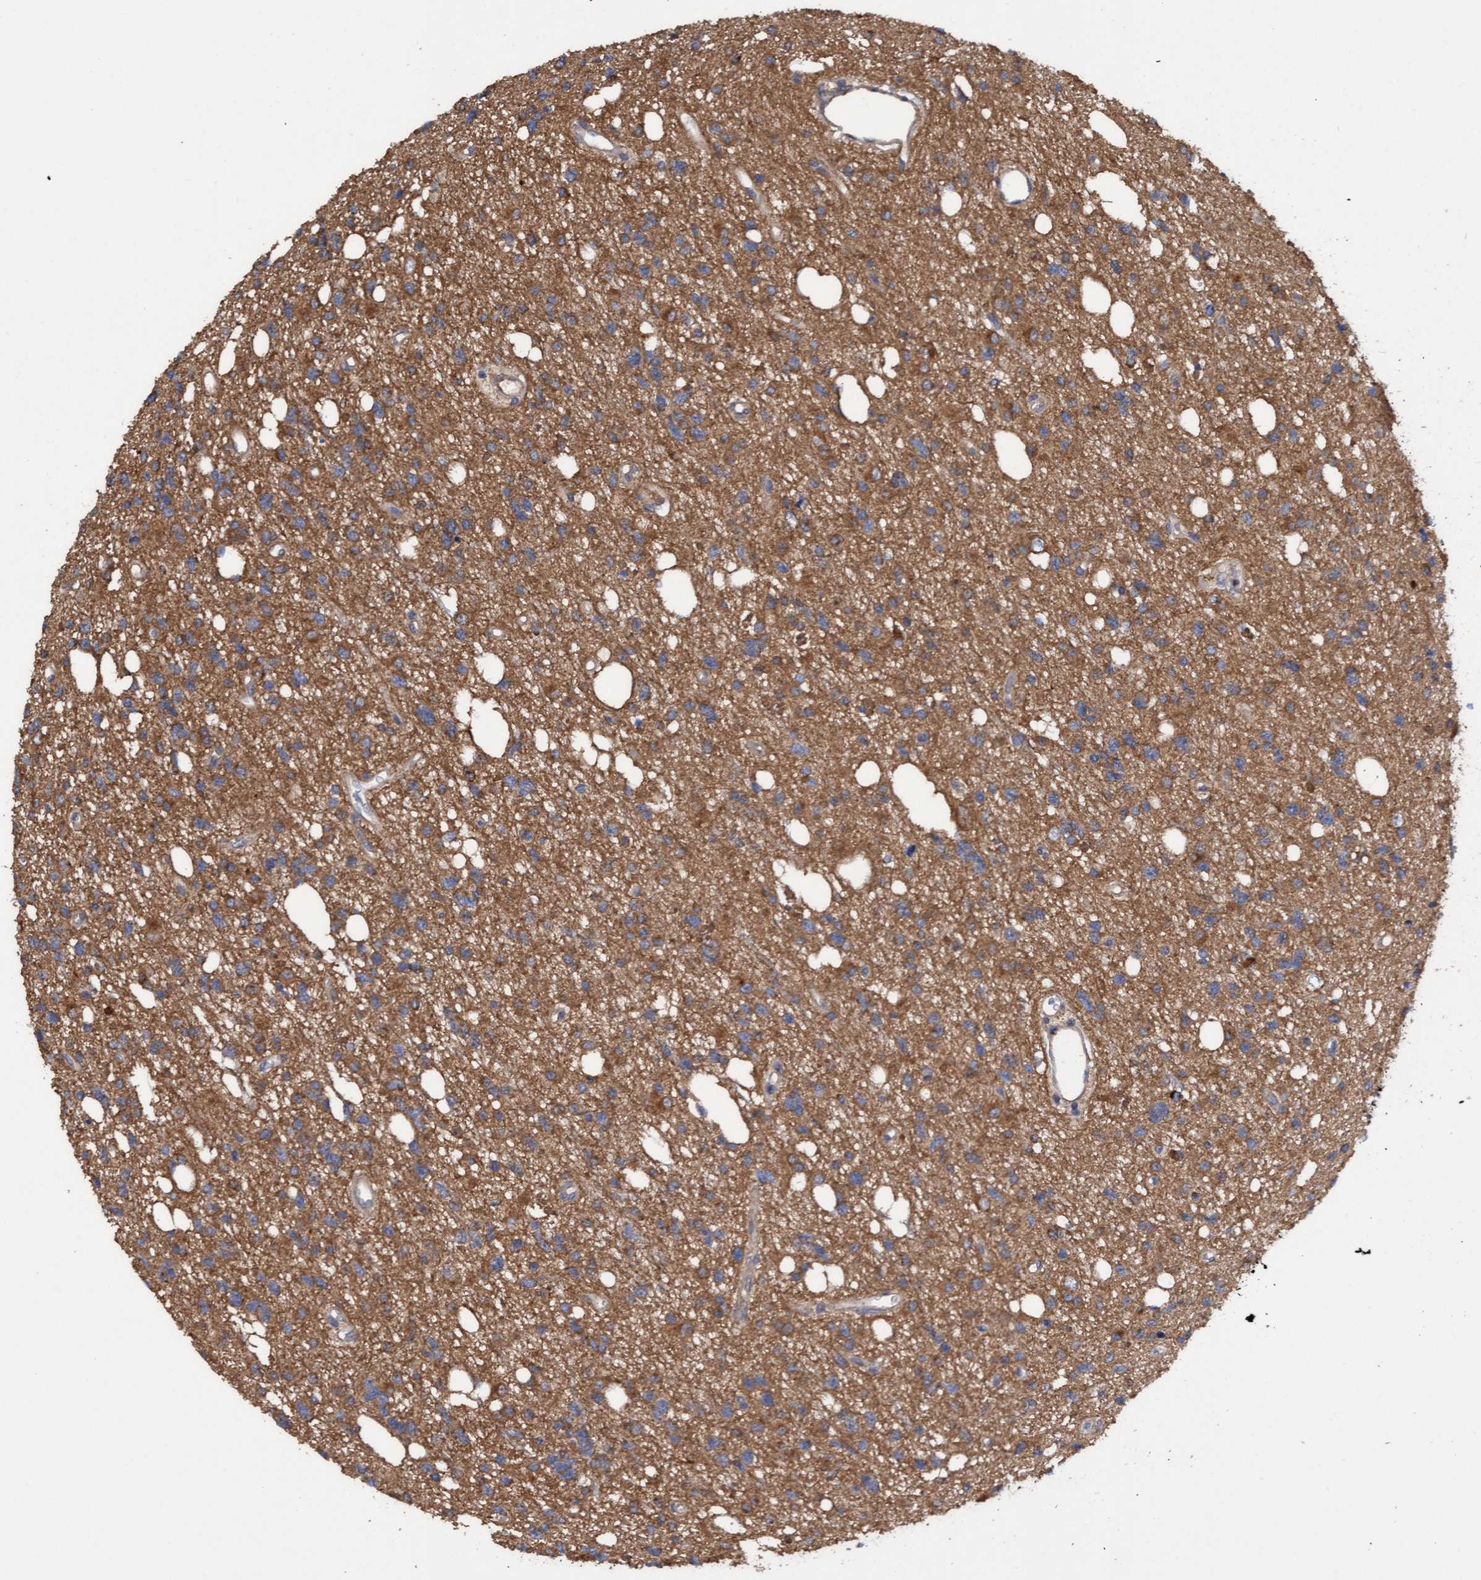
{"staining": {"intensity": "moderate", "quantity": ">75%", "location": "cytoplasmic/membranous"}, "tissue": "glioma", "cell_type": "Tumor cells", "image_type": "cancer", "snomed": [{"axis": "morphology", "description": "Glioma, malignant, High grade"}, {"axis": "topography", "description": "Brain"}], "caption": "A high-resolution photomicrograph shows immunohistochemistry (IHC) staining of glioma, which exhibits moderate cytoplasmic/membranous staining in about >75% of tumor cells.", "gene": "ITFG1", "patient": {"sex": "female", "age": 62}}